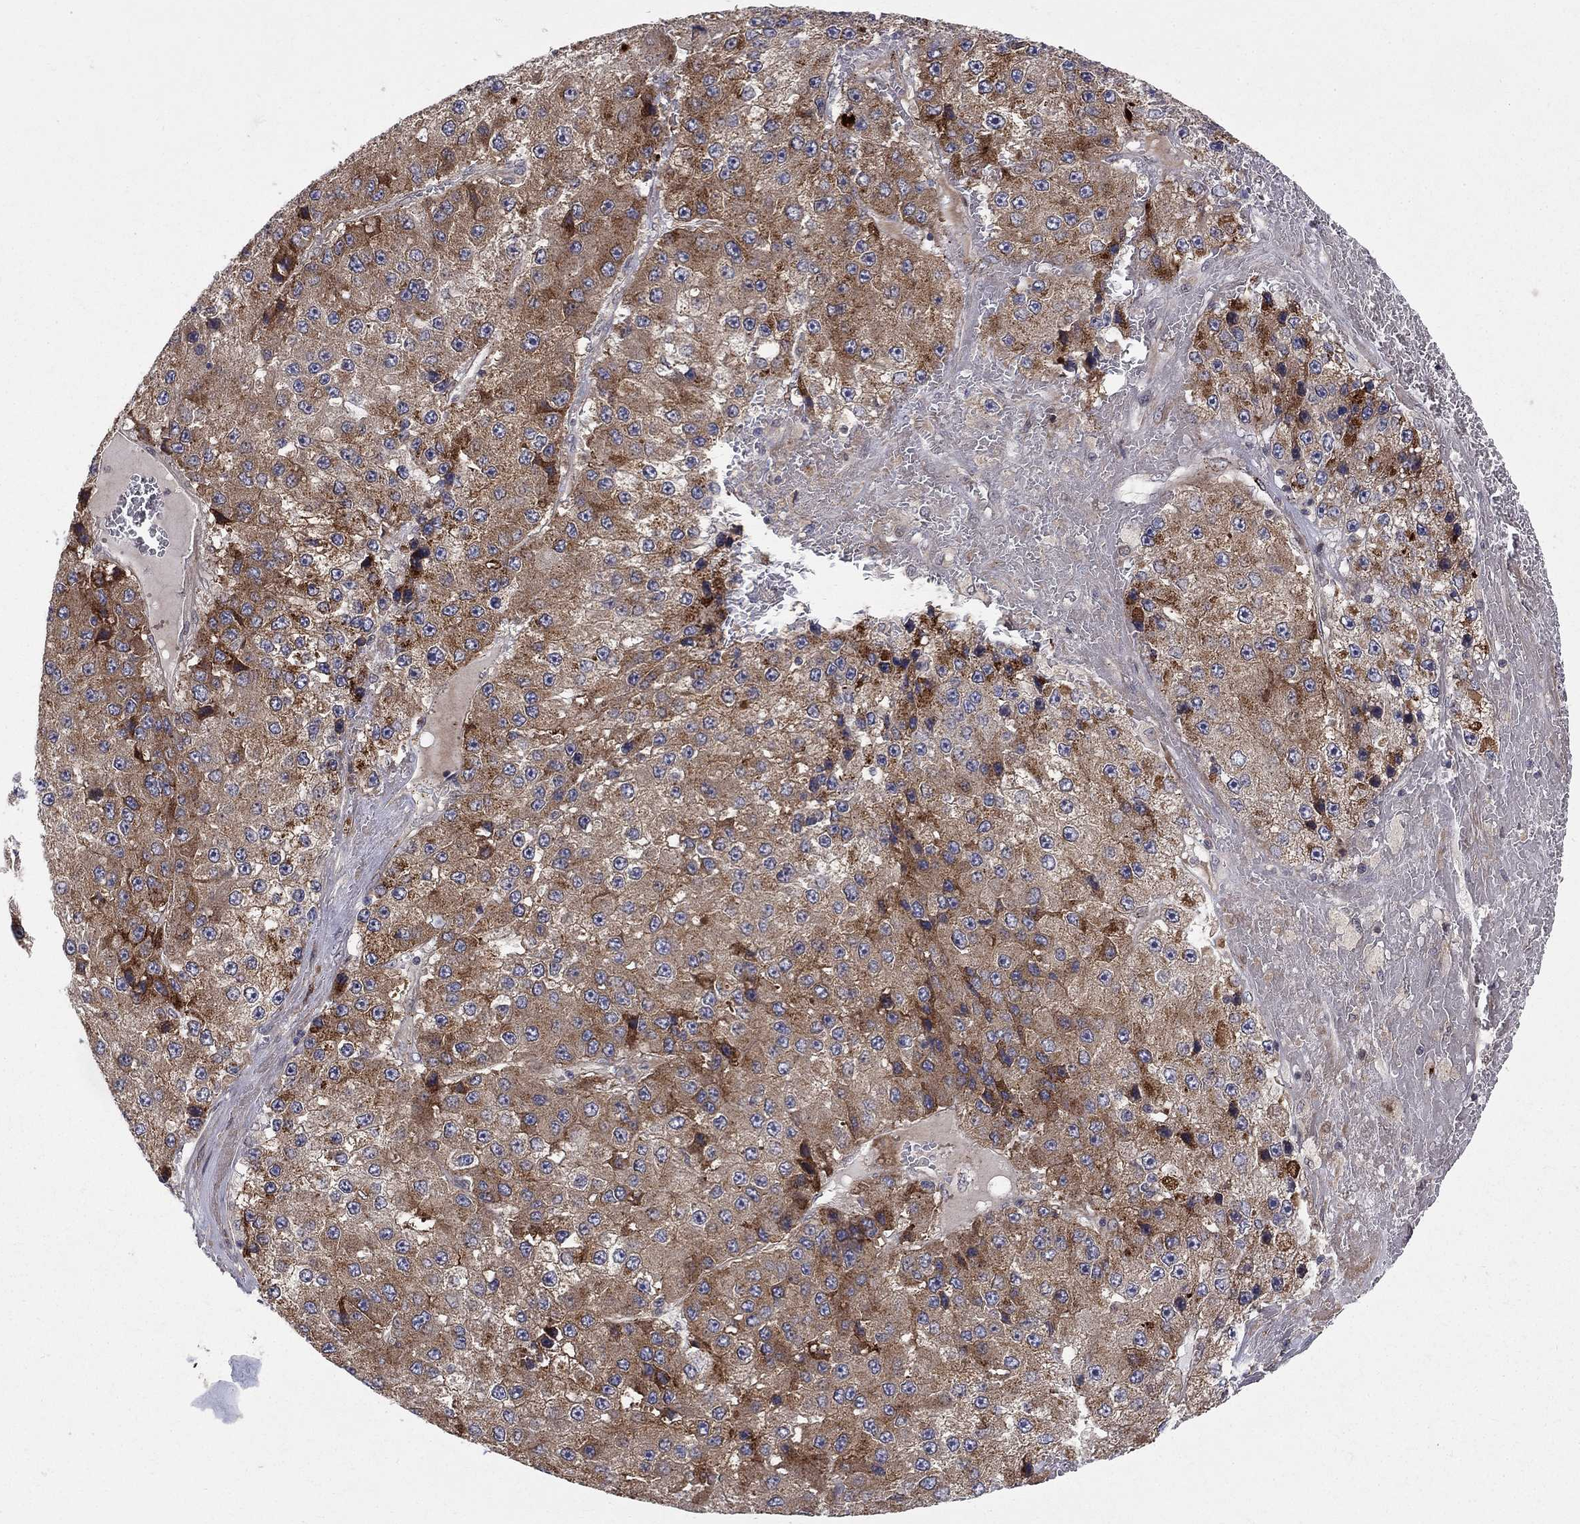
{"staining": {"intensity": "moderate", "quantity": ">75%", "location": "cytoplasmic/membranous"}, "tissue": "liver cancer", "cell_type": "Tumor cells", "image_type": "cancer", "snomed": [{"axis": "morphology", "description": "Carcinoma, Hepatocellular, NOS"}, {"axis": "topography", "description": "Liver"}], "caption": "Liver cancer stained with immunohistochemistry (IHC) demonstrates moderate cytoplasmic/membranous expression in about >75% of tumor cells.", "gene": "WDR19", "patient": {"sex": "female", "age": 73}}